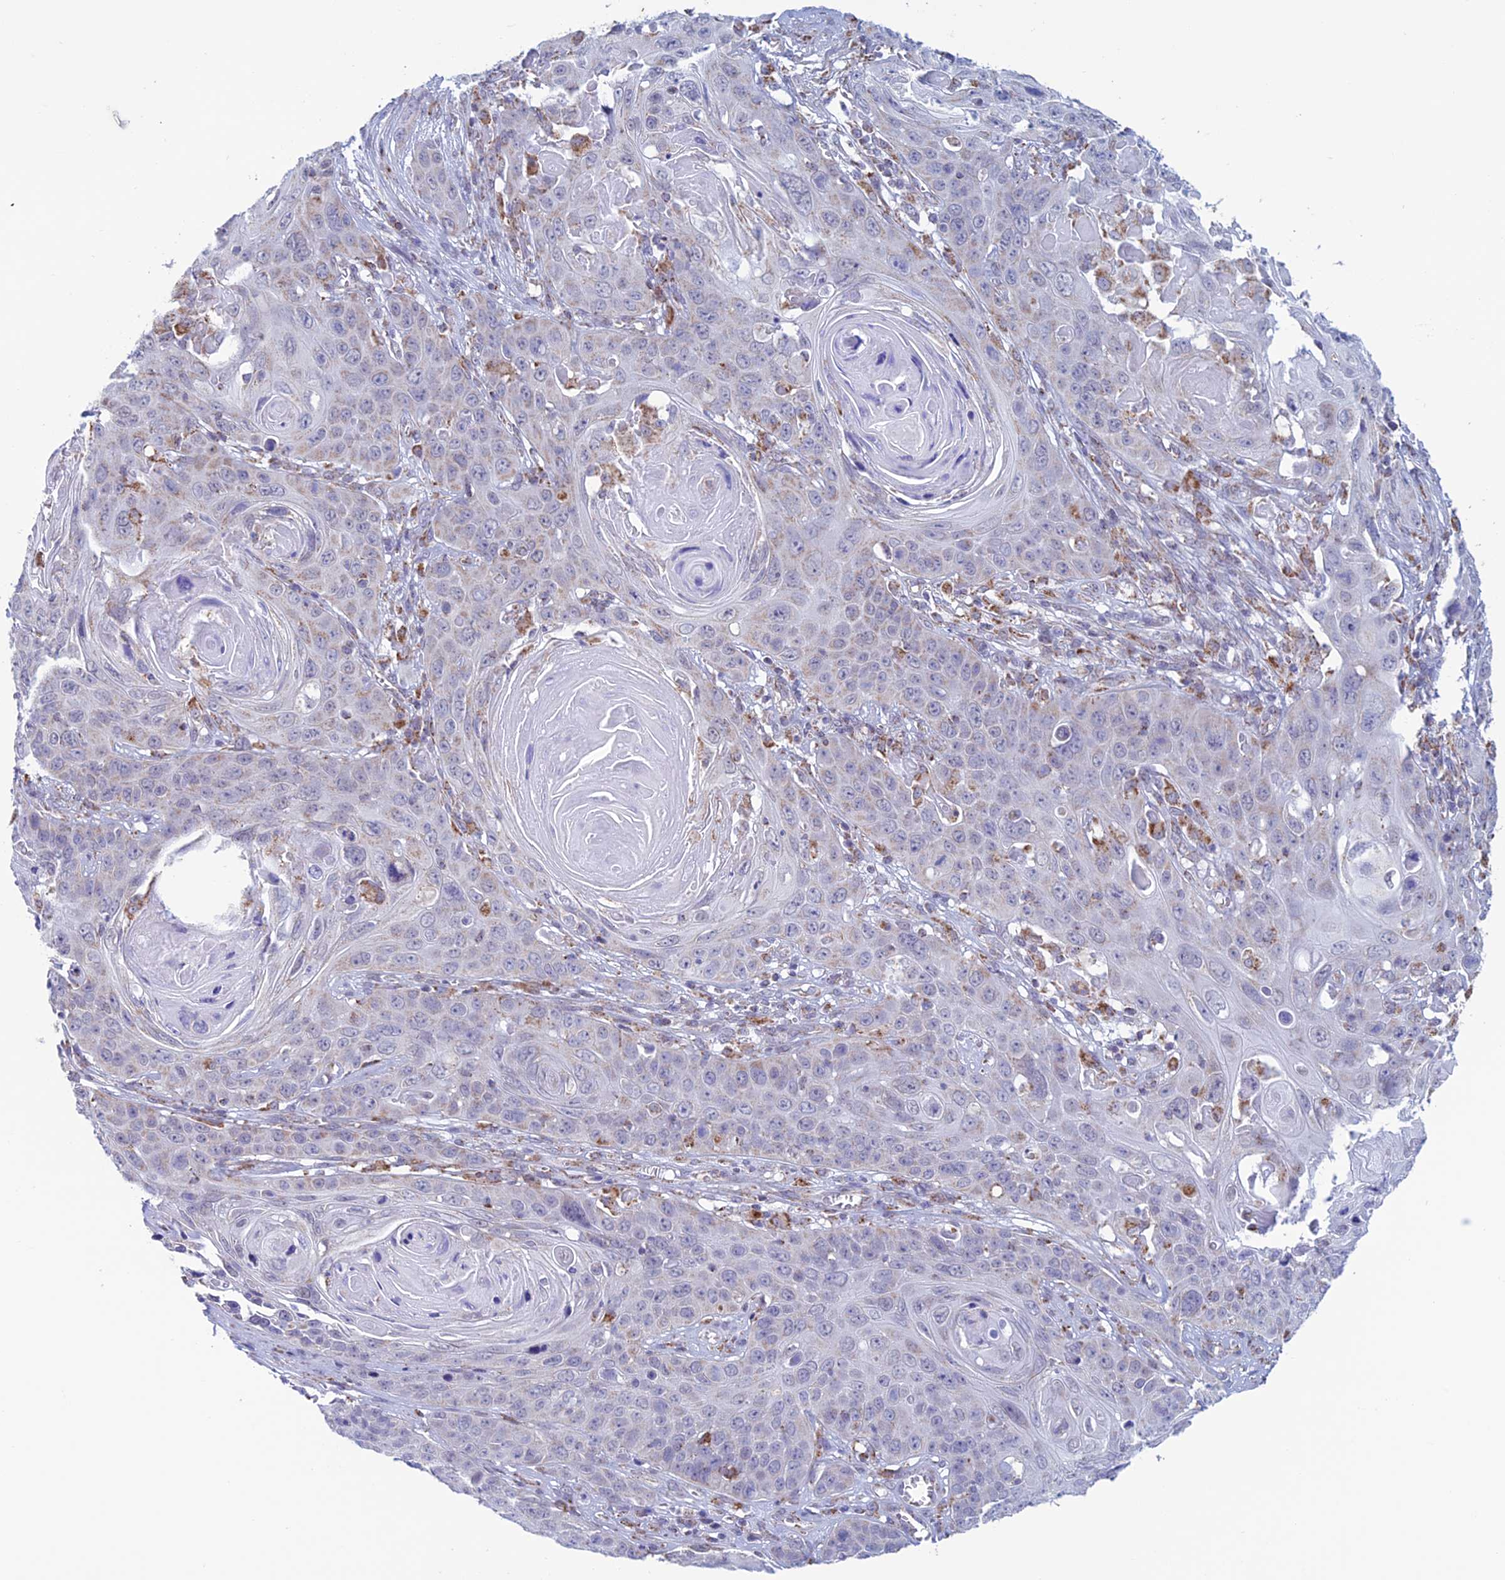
{"staining": {"intensity": "negative", "quantity": "none", "location": "none"}, "tissue": "skin cancer", "cell_type": "Tumor cells", "image_type": "cancer", "snomed": [{"axis": "morphology", "description": "Squamous cell carcinoma, NOS"}, {"axis": "topography", "description": "Skin"}], "caption": "A photomicrograph of human skin cancer (squamous cell carcinoma) is negative for staining in tumor cells.", "gene": "ZNG1B", "patient": {"sex": "male", "age": 55}}